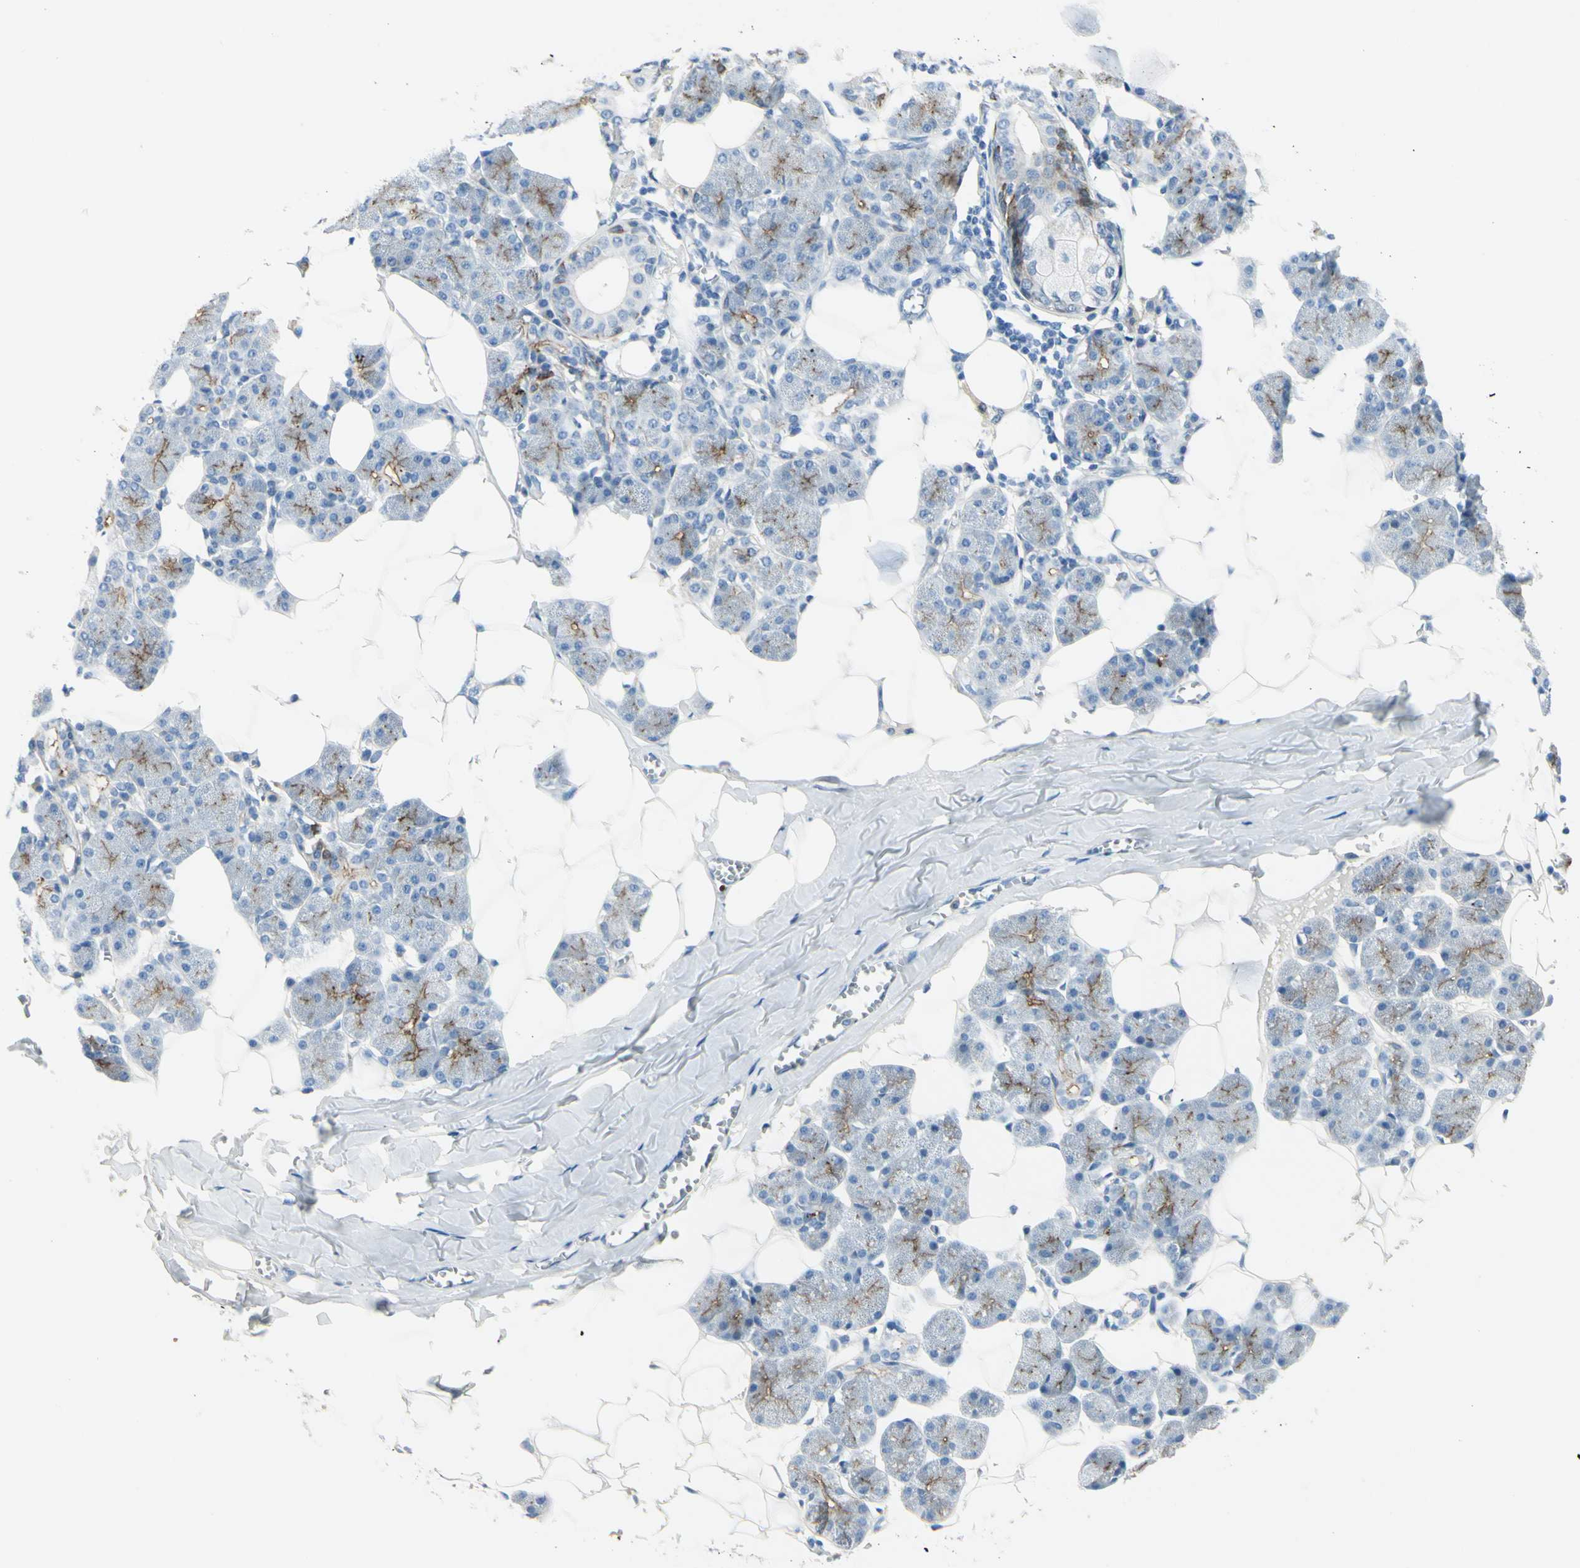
{"staining": {"intensity": "moderate", "quantity": "25%-75%", "location": "cytoplasmic/membranous"}, "tissue": "salivary gland", "cell_type": "Glandular cells", "image_type": "normal", "snomed": [{"axis": "morphology", "description": "Normal tissue, NOS"}, {"axis": "morphology", "description": "Adenoma, NOS"}, {"axis": "topography", "description": "Salivary gland"}], "caption": "A brown stain labels moderate cytoplasmic/membranous staining of a protein in glandular cells of unremarkable human salivary gland.", "gene": "ZNF557", "patient": {"sex": "female", "age": 32}}